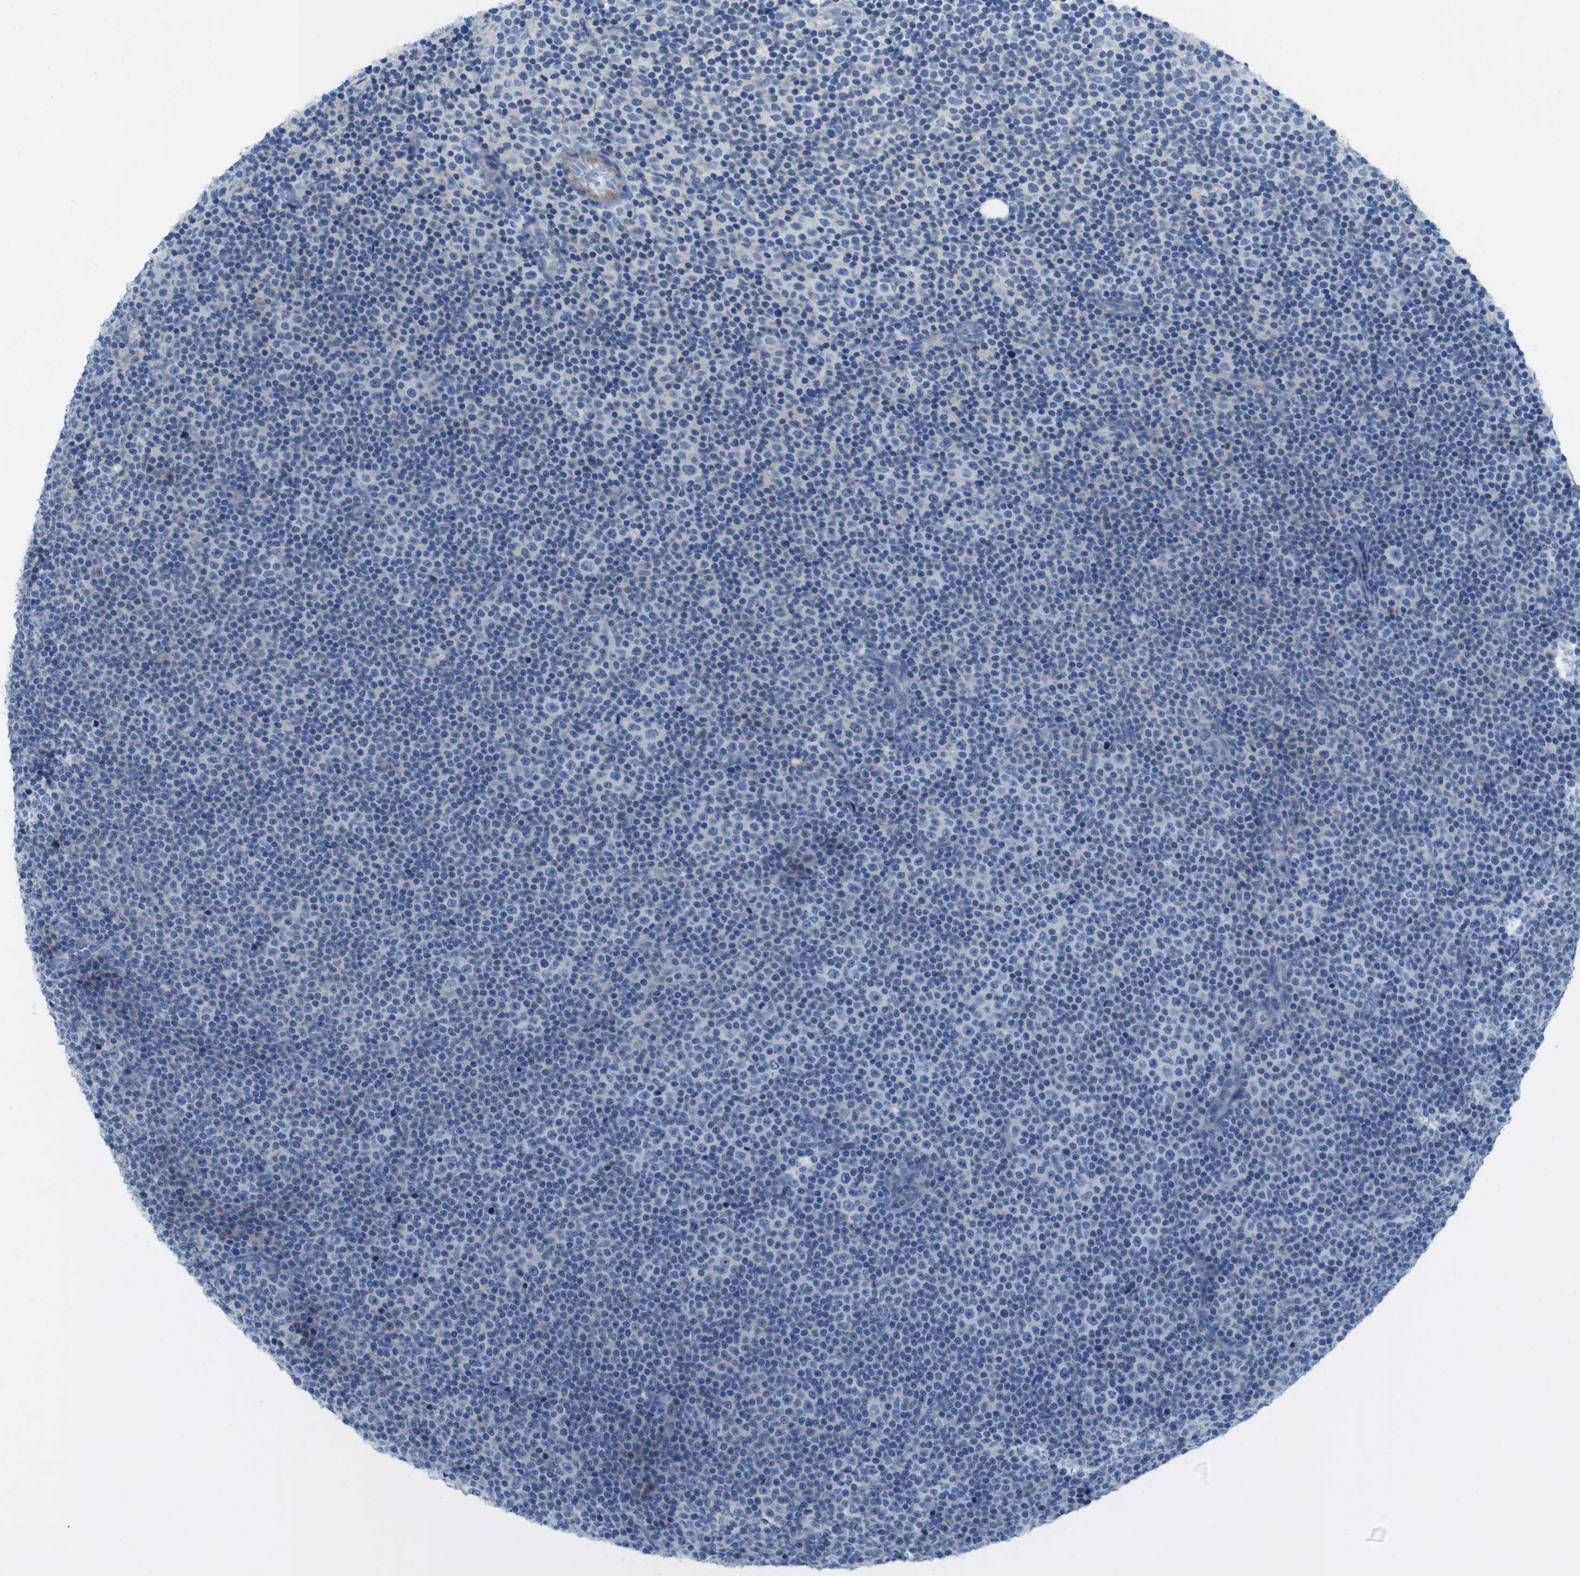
{"staining": {"intensity": "negative", "quantity": "none", "location": "none"}, "tissue": "lymphoma", "cell_type": "Tumor cells", "image_type": "cancer", "snomed": [{"axis": "morphology", "description": "Malignant lymphoma, non-Hodgkin's type, Low grade"}, {"axis": "topography", "description": "Lymph node"}], "caption": "A histopathology image of malignant lymphoma, non-Hodgkin's type (low-grade) stained for a protein shows no brown staining in tumor cells. Brightfield microscopy of immunohistochemistry (IHC) stained with DAB (3,3'-diaminobenzidine) (brown) and hematoxylin (blue), captured at high magnification.", "gene": "ASIC5", "patient": {"sex": "female", "age": 67}}